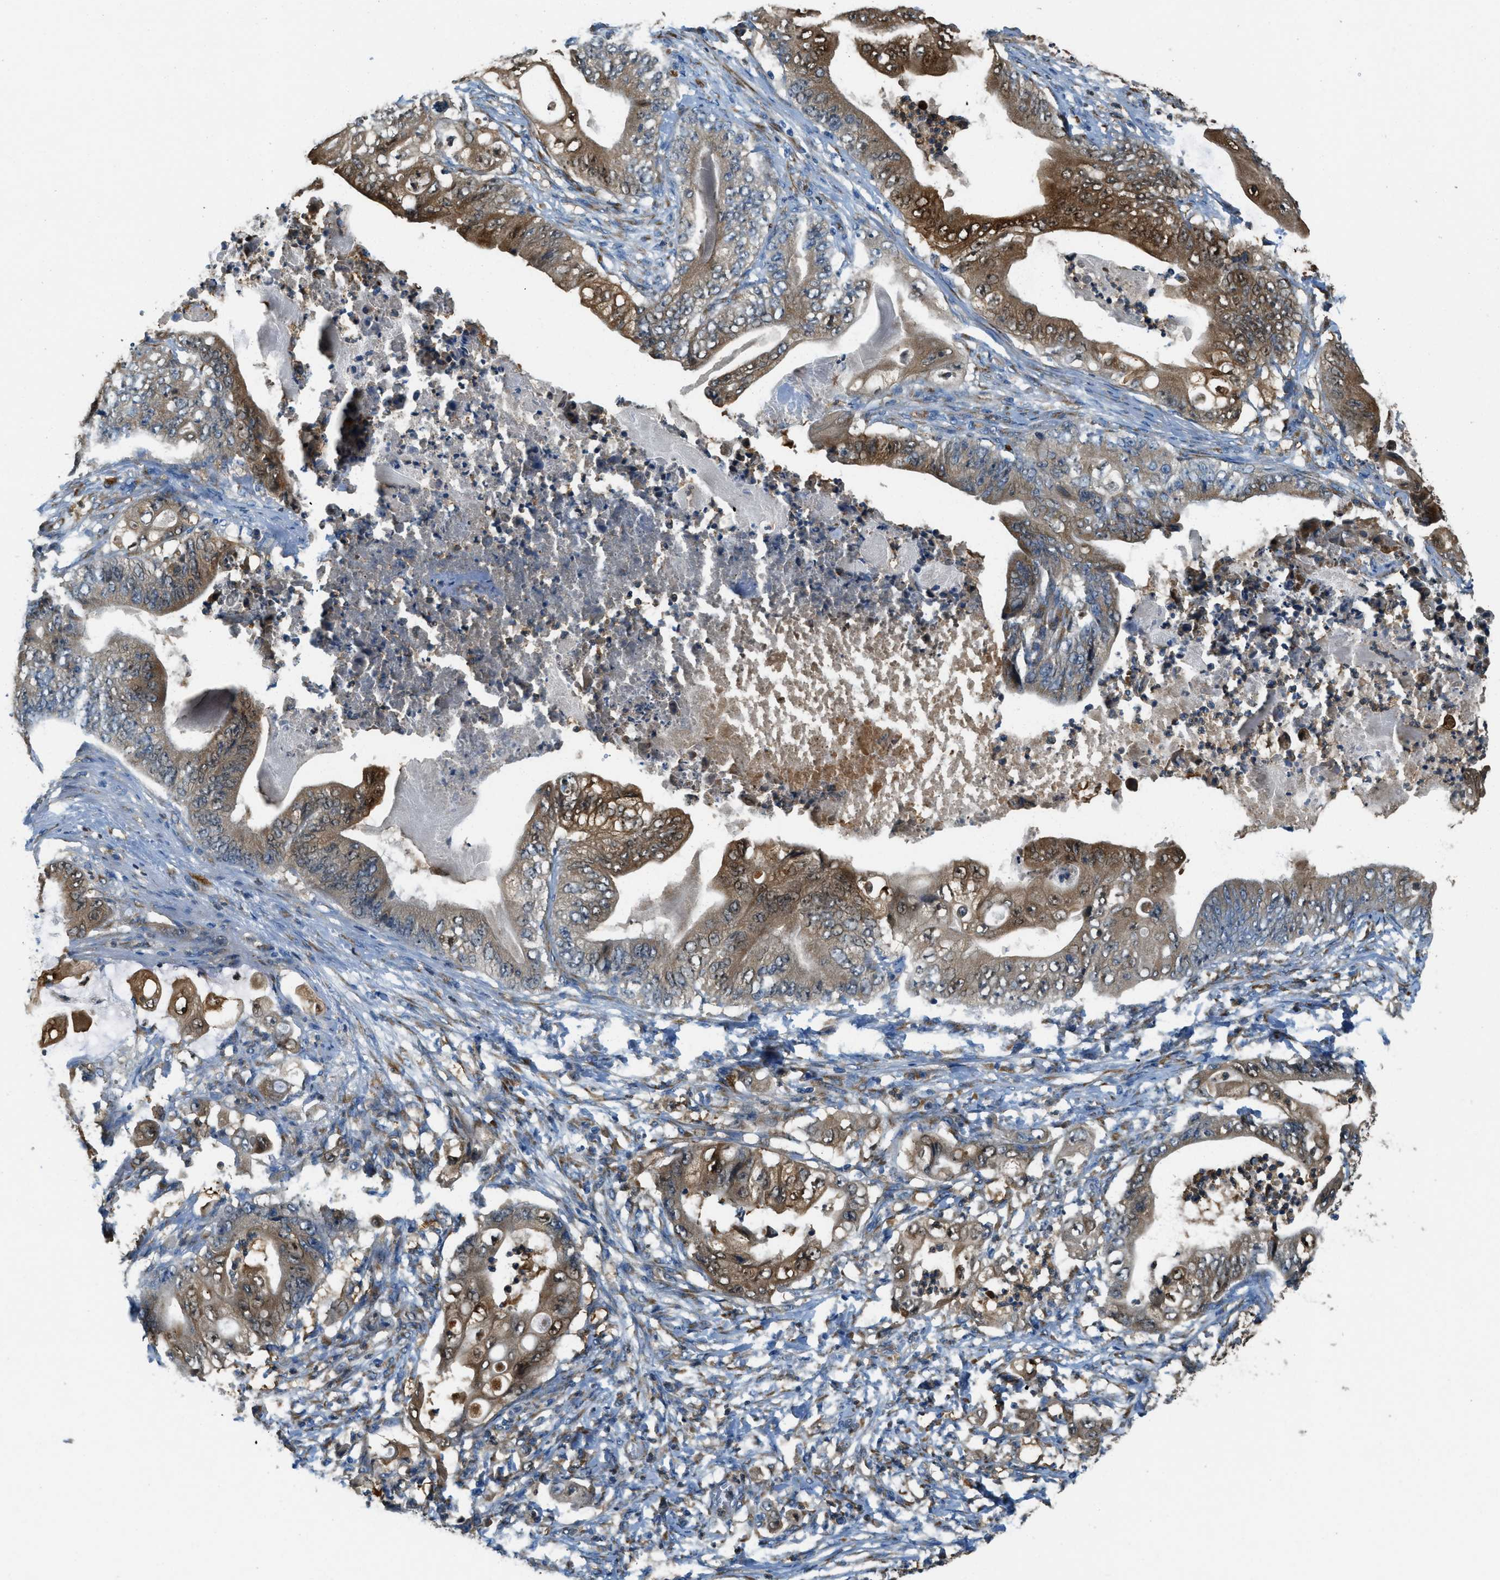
{"staining": {"intensity": "moderate", "quantity": ">75%", "location": "cytoplasmic/membranous,nuclear"}, "tissue": "stomach cancer", "cell_type": "Tumor cells", "image_type": "cancer", "snomed": [{"axis": "morphology", "description": "Adenocarcinoma, NOS"}, {"axis": "topography", "description": "Stomach"}], "caption": "Stomach cancer (adenocarcinoma) stained with DAB immunohistochemistry displays medium levels of moderate cytoplasmic/membranous and nuclear expression in approximately >75% of tumor cells.", "gene": "GIMAP8", "patient": {"sex": "female", "age": 73}}